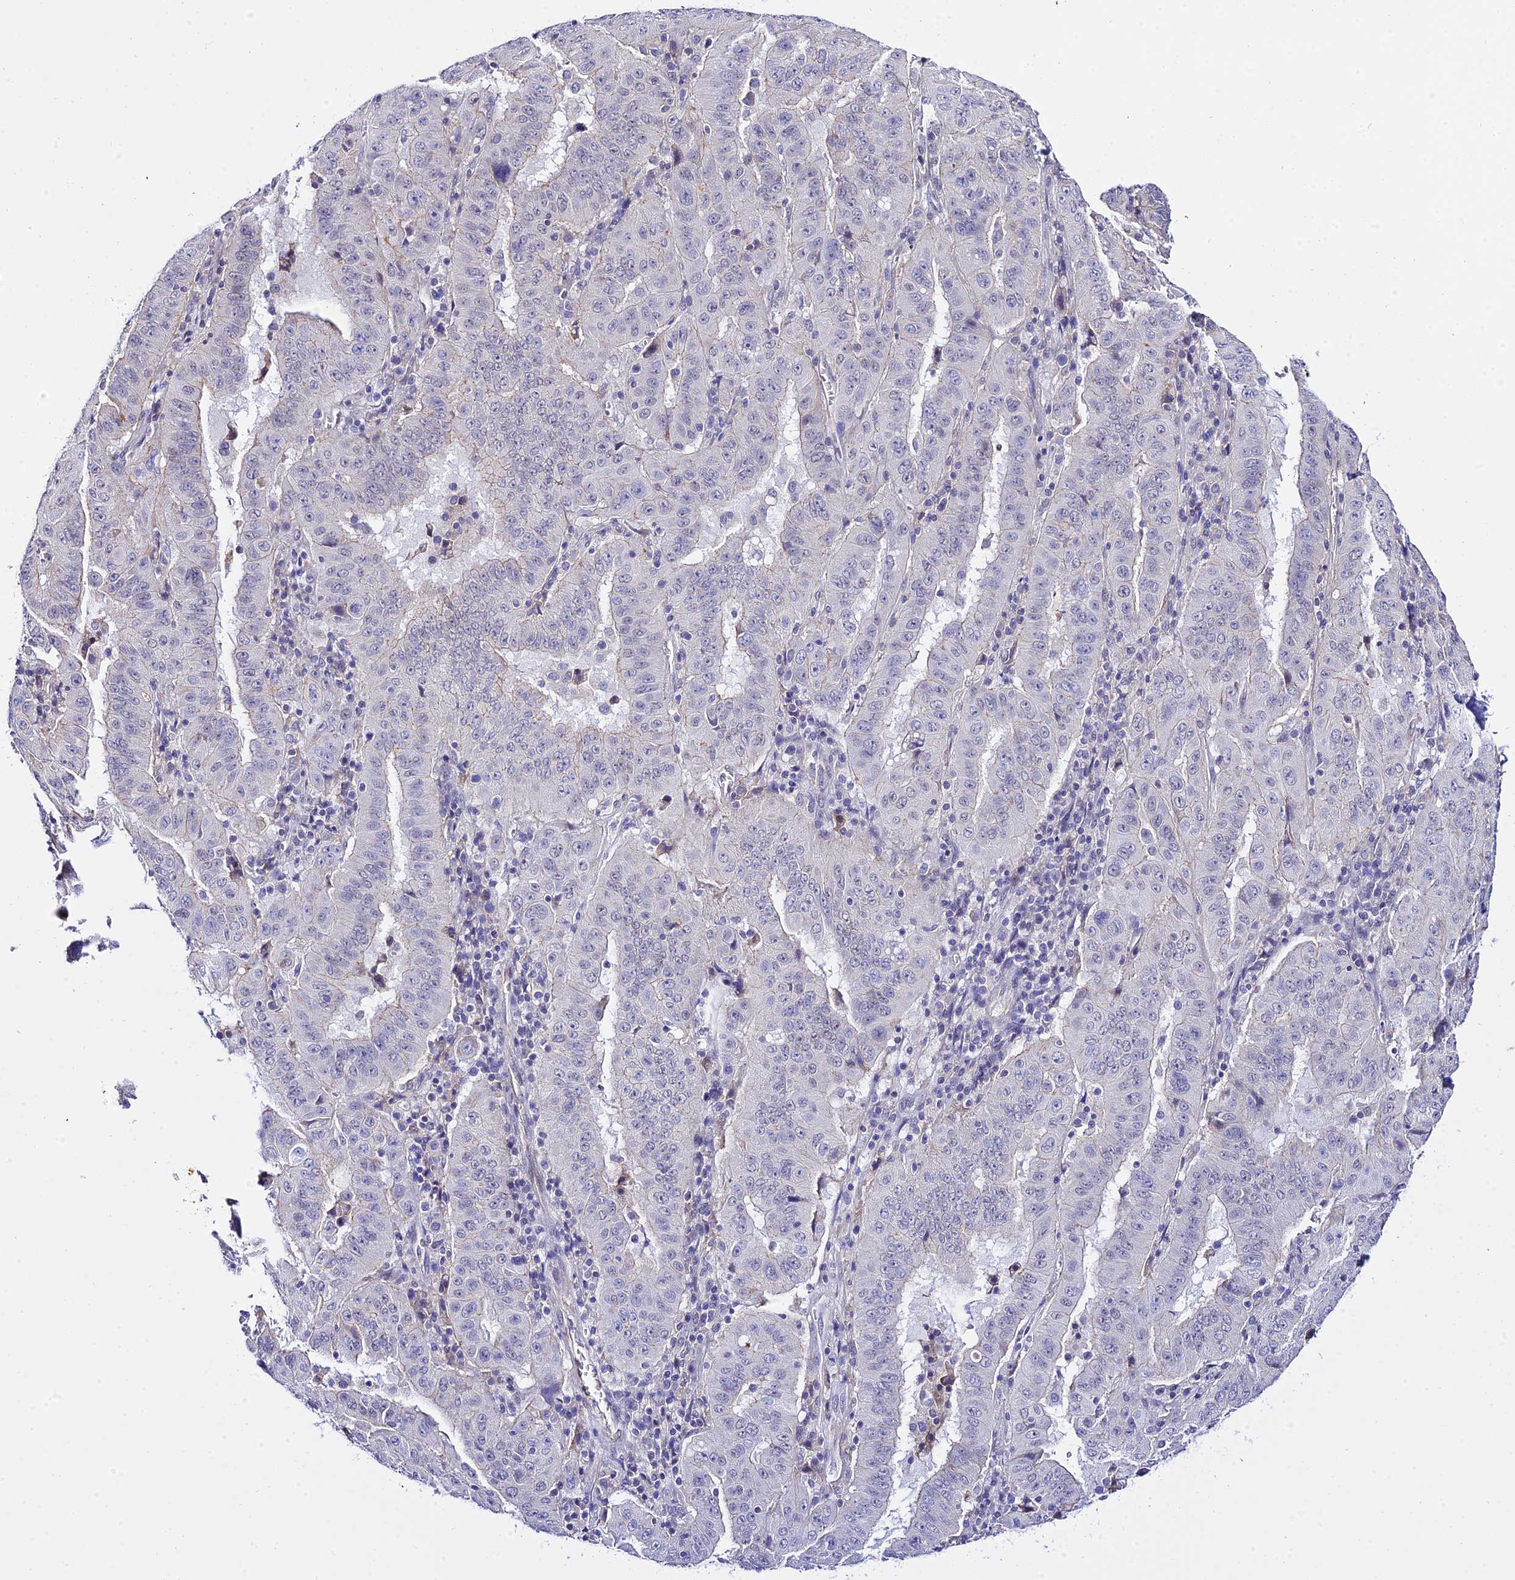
{"staining": {"intensity": "negative", "quantity": "none", "location": "none"}, "tissue": "pancreatic cancer", "cell_type": "Tumor cells", "image_type": "cancer", "snomed": [{"axis": "morphology", "description": "Adenocarcinoma, NOS"}, {"axis": "topography", "description": "Pancreas"}], "caption": "Tumor cells show no significant protein expression in adenocarcinoma (pancreatic).", "gene": "ZNF628", "patient": {"sex": "male", "age": 63}}